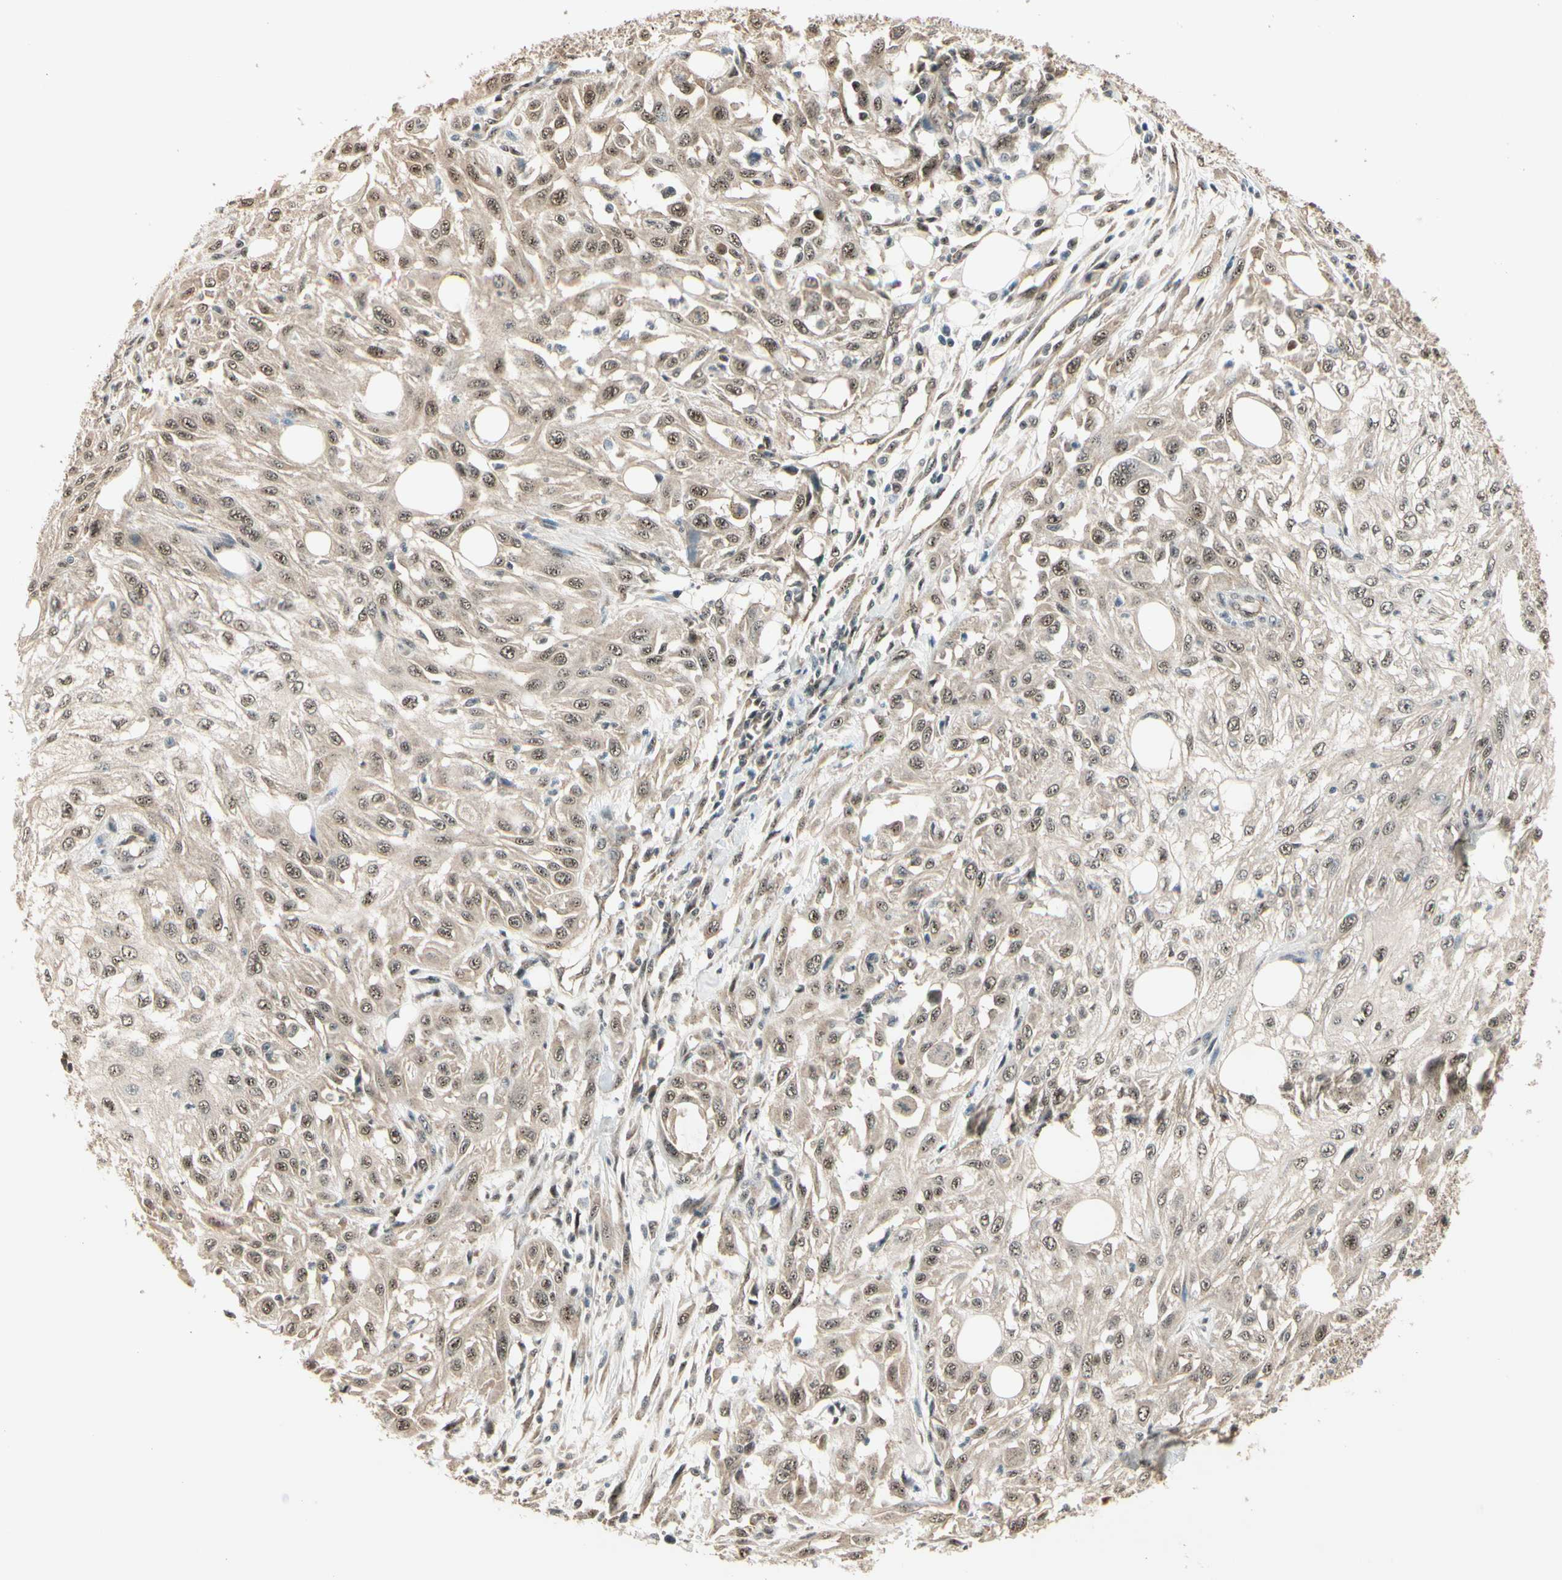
{"staining": {"intensity": "moderate", "quantity": ">75%", "location": "cytoplasmic/membranous,nuclear"}, "tissue": "skin cancer", "cell_type": "Tumor cells", "image_type": "cancer", "snomed": [{"axis": "morphology", "description": "Squamous cell carcinoma, NOS"}, {"axis": "topography", "description": "Skin"}], "caption": "Immunohistochemistry image of human squamous cell carcinoma (skin) stained for a protein (brown), which demonstrates medium levels of moderate cytoplasmic/membranous and nuclear expression in approximately >75% of tumor cells.", "gene": "MCPH1", "patient": {"sex": "male", "age": 75}}